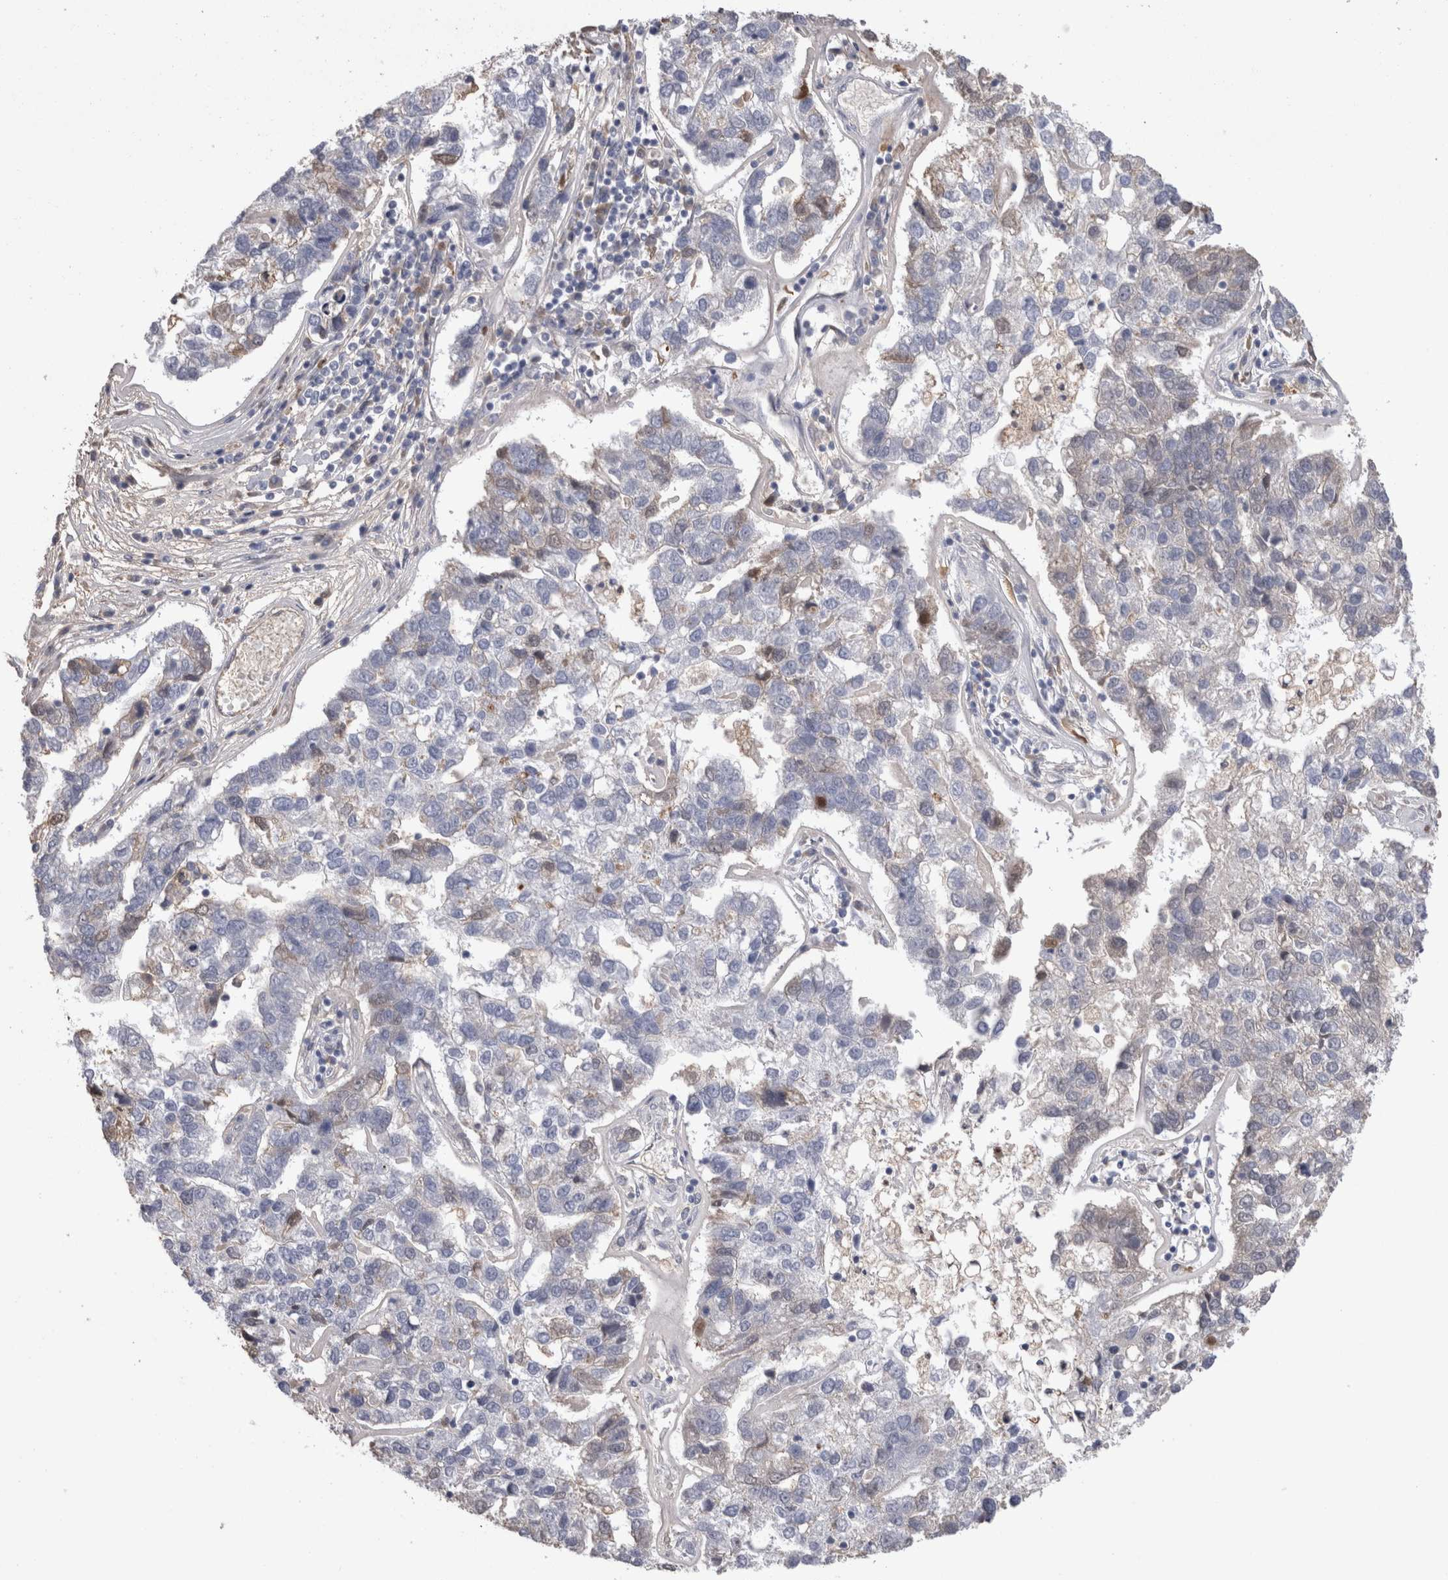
{"staining": {"intensity": "negative", "quantity": "none", "location": "none"}, "tissue": "pancreatic cancer", "cell_type": "Tumor cells", "image_type": "cancer", "snomed": [{"axis": "morphology", "description": "Adenocarcinoma, NOS"}, {"axis": "topography", "description": "Pancreas"}], "caption": "This photomicrograph is of pancreatic adenocarcinoma stained with immunohistochemistry (IHC) to label a protein in brown with the nuclei are counter-stained blue. There is no expression in tumor cells.", "gene": "REG1A", "patient": {"sex": "female", "age": 61}}